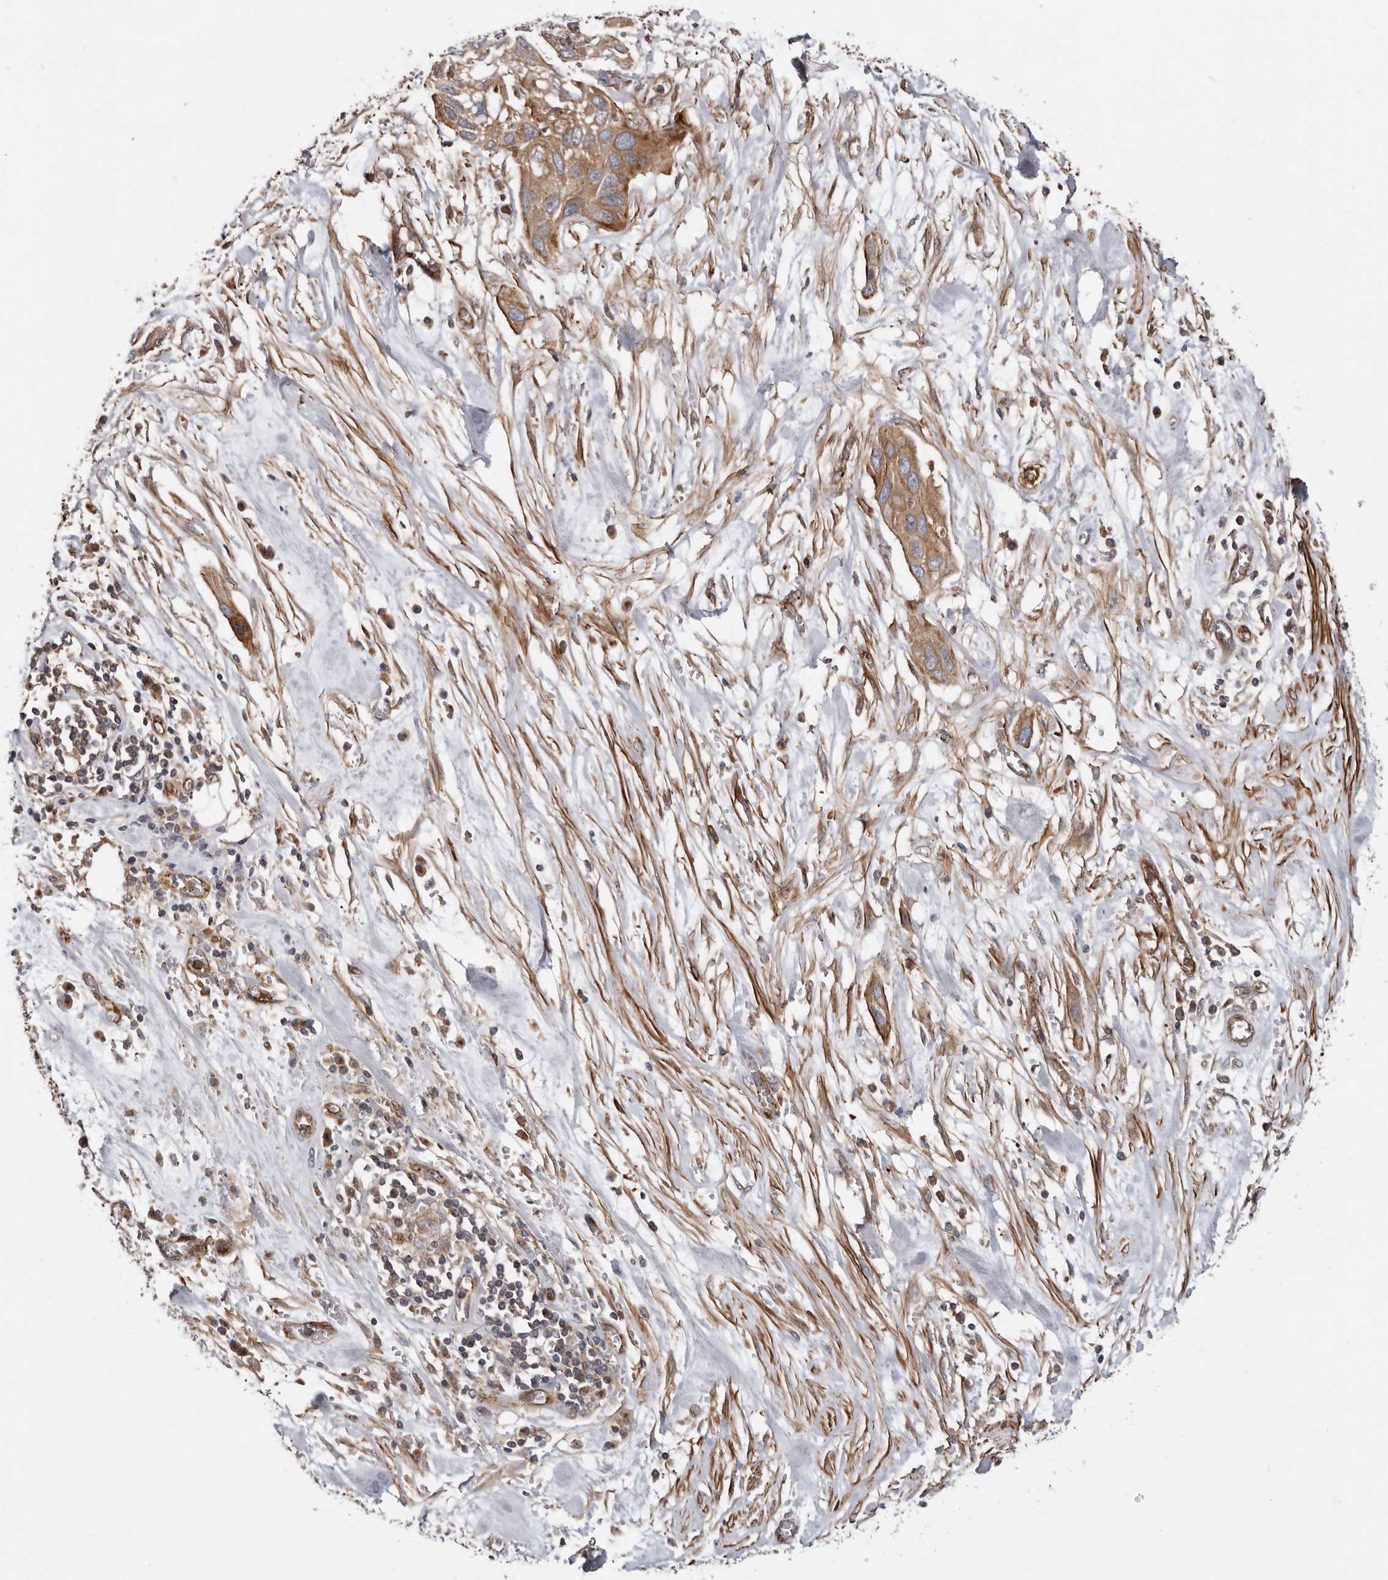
{"staining": {"intensity": "moderate", "quantity": ">75%", "location": "cytoplasmic/membranous"}, "tissue": "pancreatic cancer", "cell_type": "Tumor cells", "image_type": "cancer", "snomed": [{"axis": "morphology", "description": "Adenocarcinoma, NOS"}, {"axis": "topography", "description": "Pancreas"}], "caption": "Protein positivity by IHC shows moderate cytoplasmic/membranous staining in approximately >75% of tumor cells in pancreatic cancer (adenocarcinoma).", "gene": "TMC7", "patient": {"sex": "female", "age": 60}}